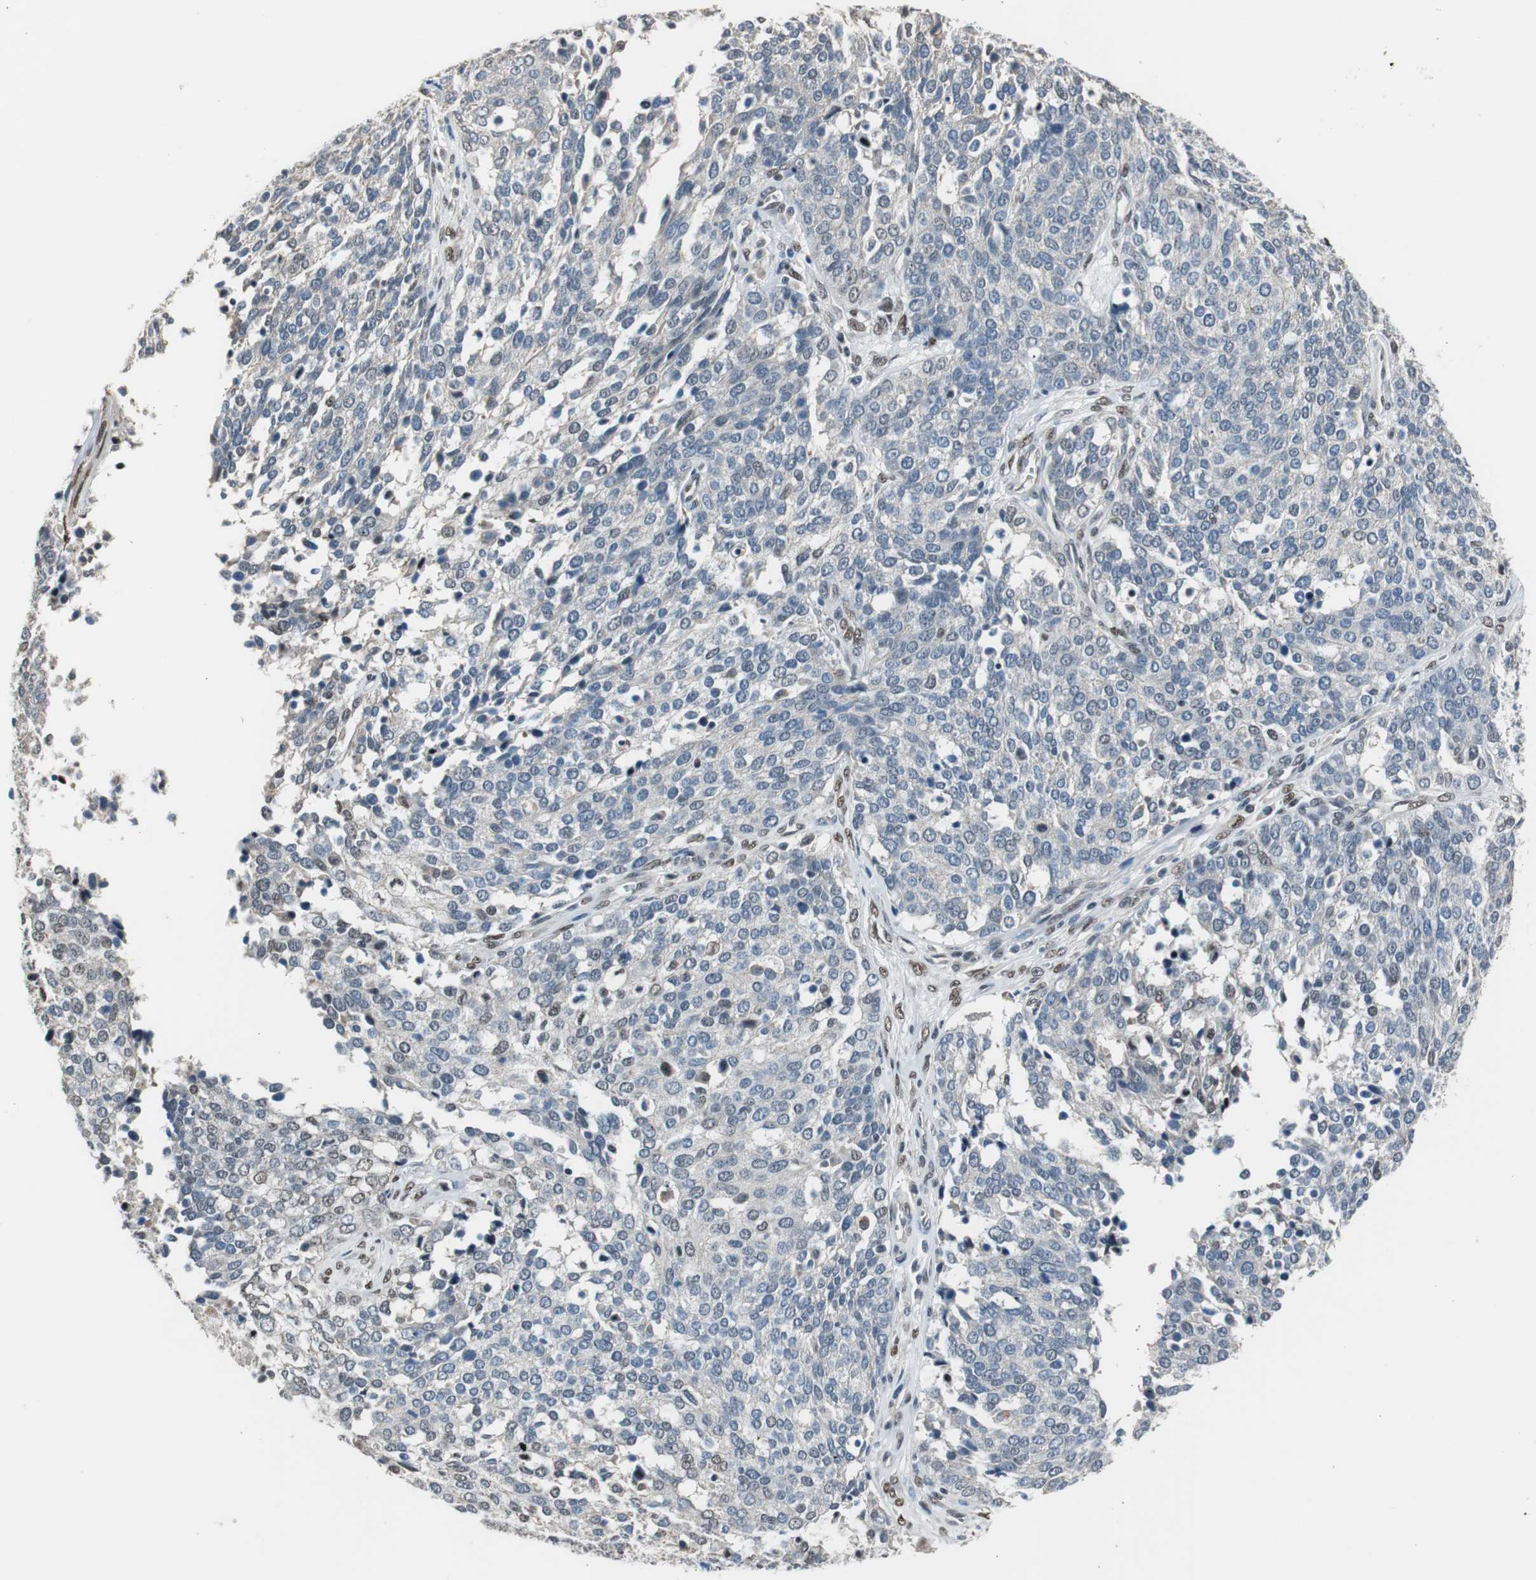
{"staining": {"intensity": "negative", "quantity": "none", "location": "none"}, "tissue": "ovarian cancer", "cell_type": "Tumor cells", "image_type": "cancer", "snomed": [{"axis": "morphology", "description": "Cystadenocarcinoma, serous, NOS"}, {"axis": "topography", "description": "Ovary"}], "caption": "This is a histopathology image of immunohistochemistry (IHC) staining of ovarian serous cystadenocarcinoma, which shows no positivity in tumor cells.", "gene": "PML", "patient": {"sex": "female", "age": 44}}